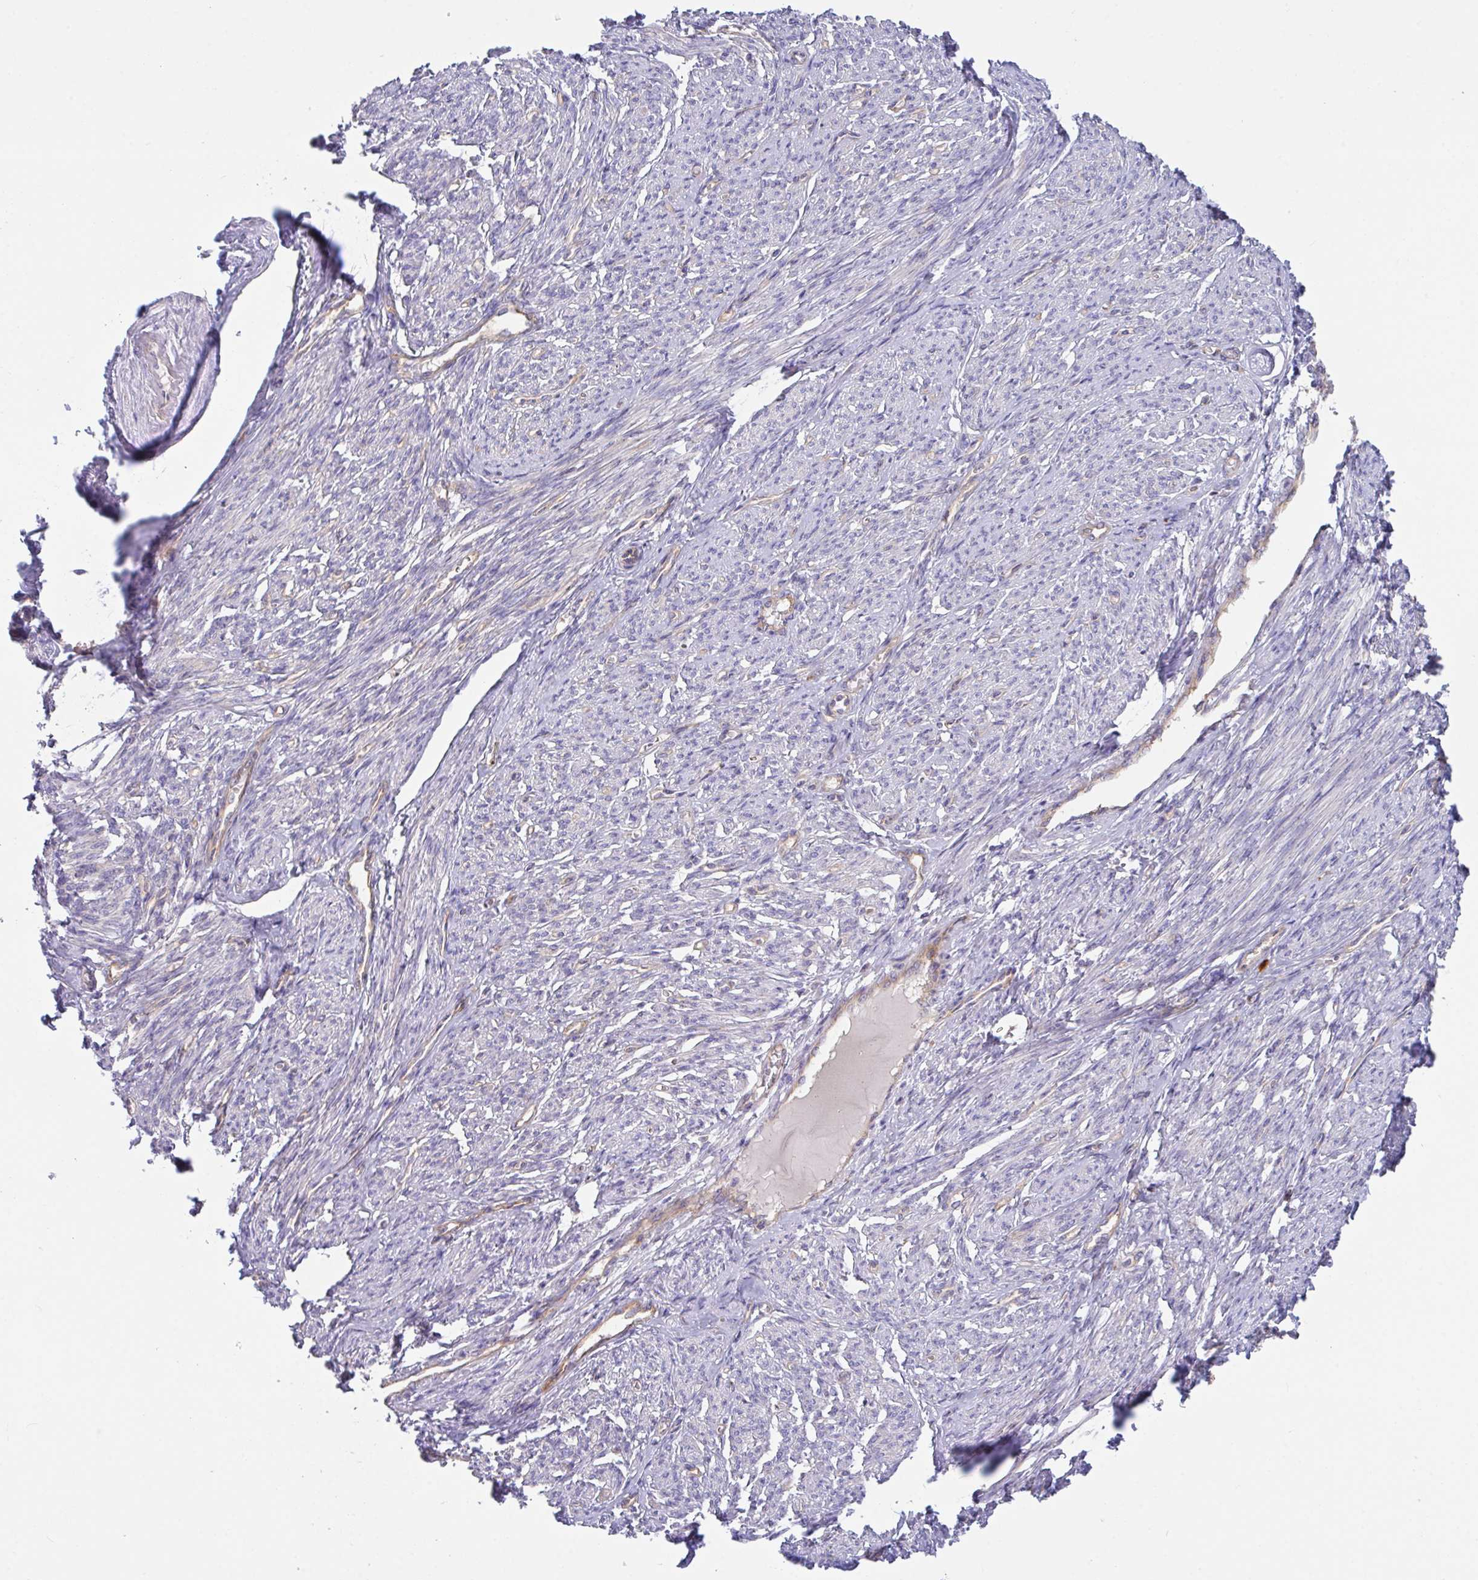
{"staining": {"intensity": "negative", "quantity": "none", "location": "none"}, "tissue": "smooth muscle", "cell_type": "Smooth muscle cells", "image_type": "normal", "snomed": [{"axis": "morphology", "description": "Normal tissue, NOS"}, {"axis": "topography", "description": "Smooth muscle"}], "caption": "Protein analysis of unremarkable smooth muscle demonstrates no significant staining in smooth muscle cells.", "gene": "YARS2", "patient": {"sex": "female", "age": 65}}